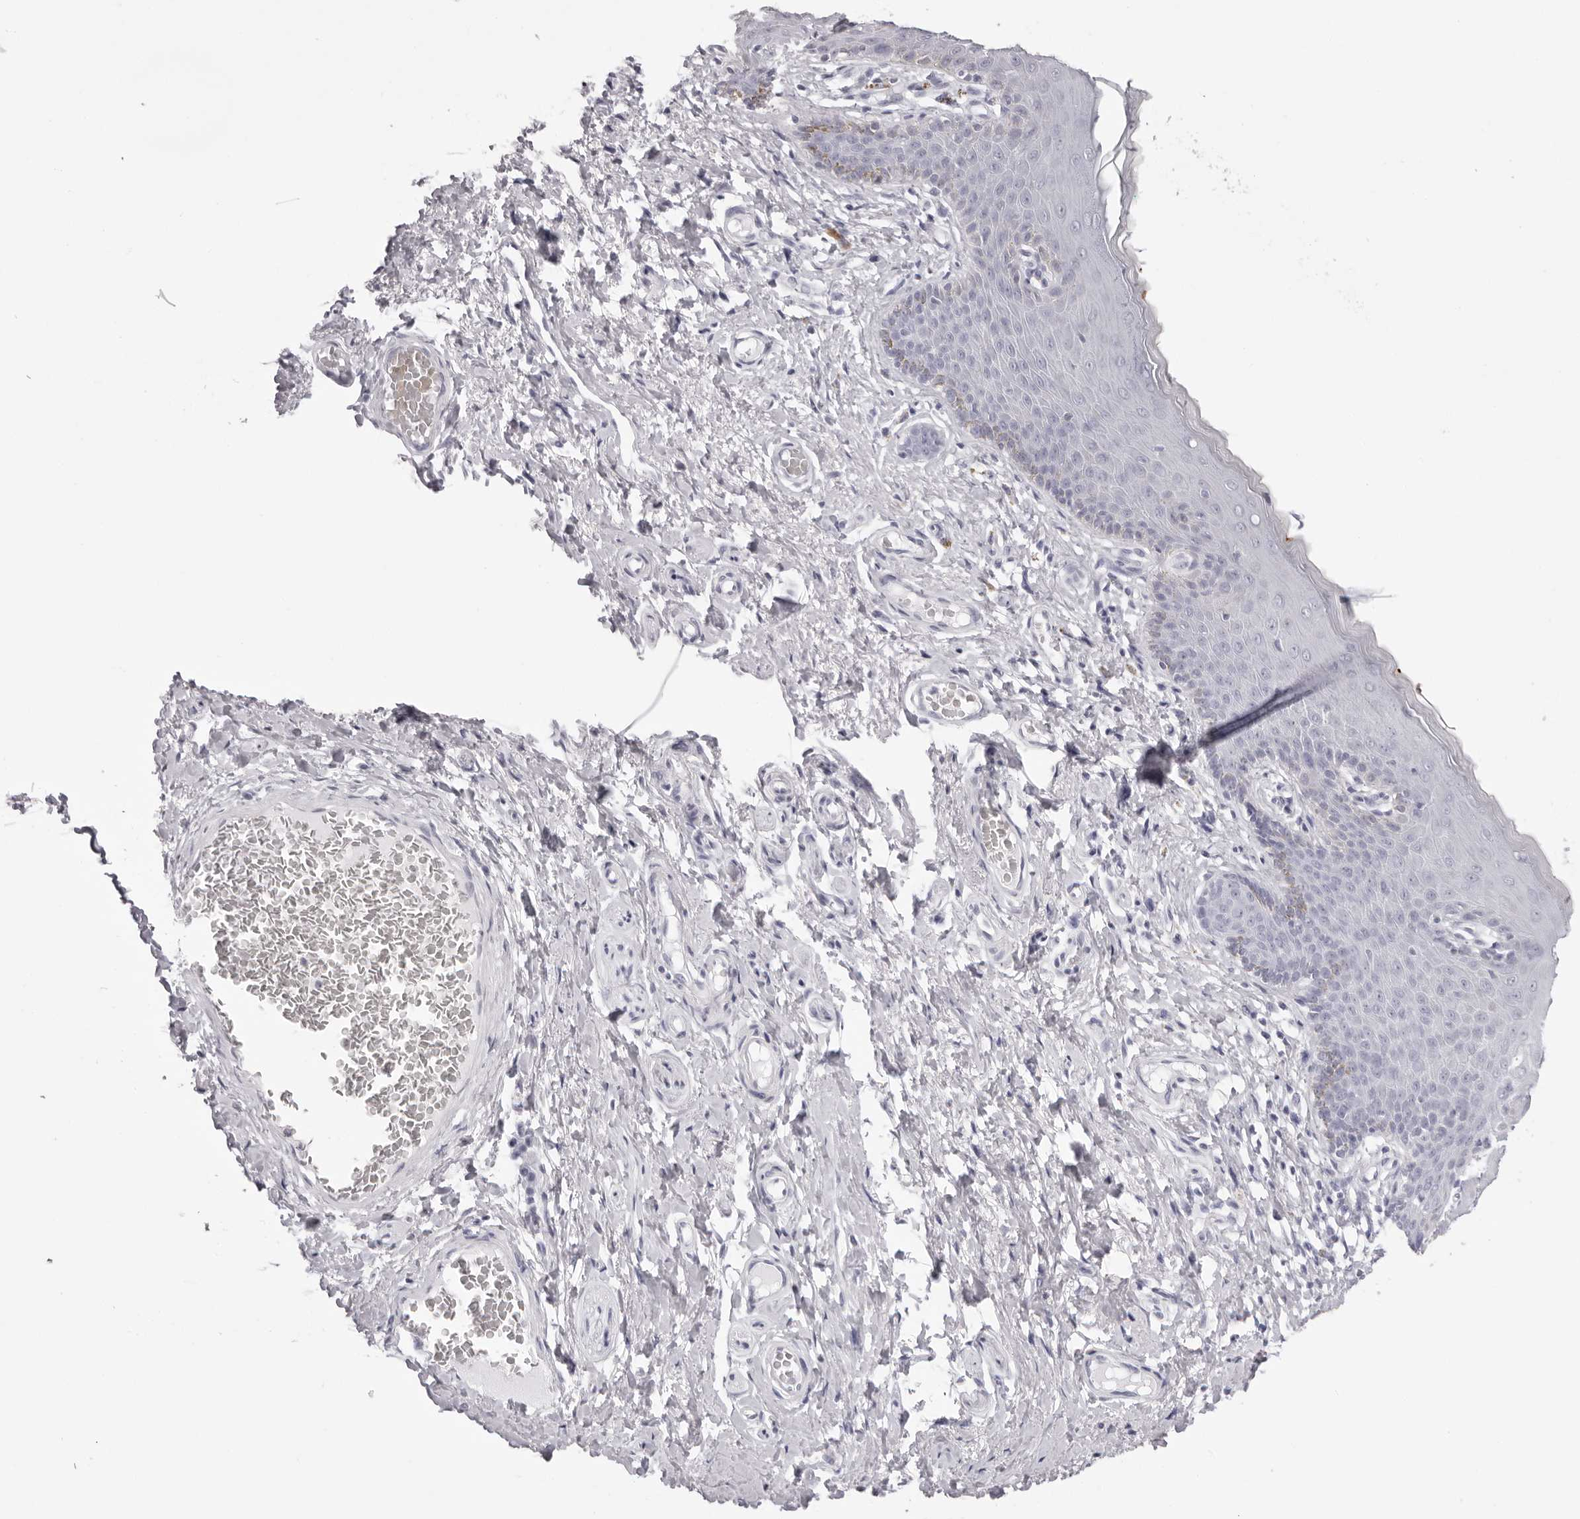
{"staining": {"intensity": "weak", "quantity": "<25%", "location": "cytoplasmic/membranous"}, "tissue": "skin", "cell_type": "Epidermal cells", "image_type": "normal", "snomed": [{"axis": "morphology", "description": "Normal tissue, NOS"}, {"axis": "topography", "description": "Vulva"}], "caption": "Immunohistochemical staining of normal skin demonstrates no significant staining in epidermal cells.", "gene": "SPTA1", "patient": {"sex": "female", "age": 66}}